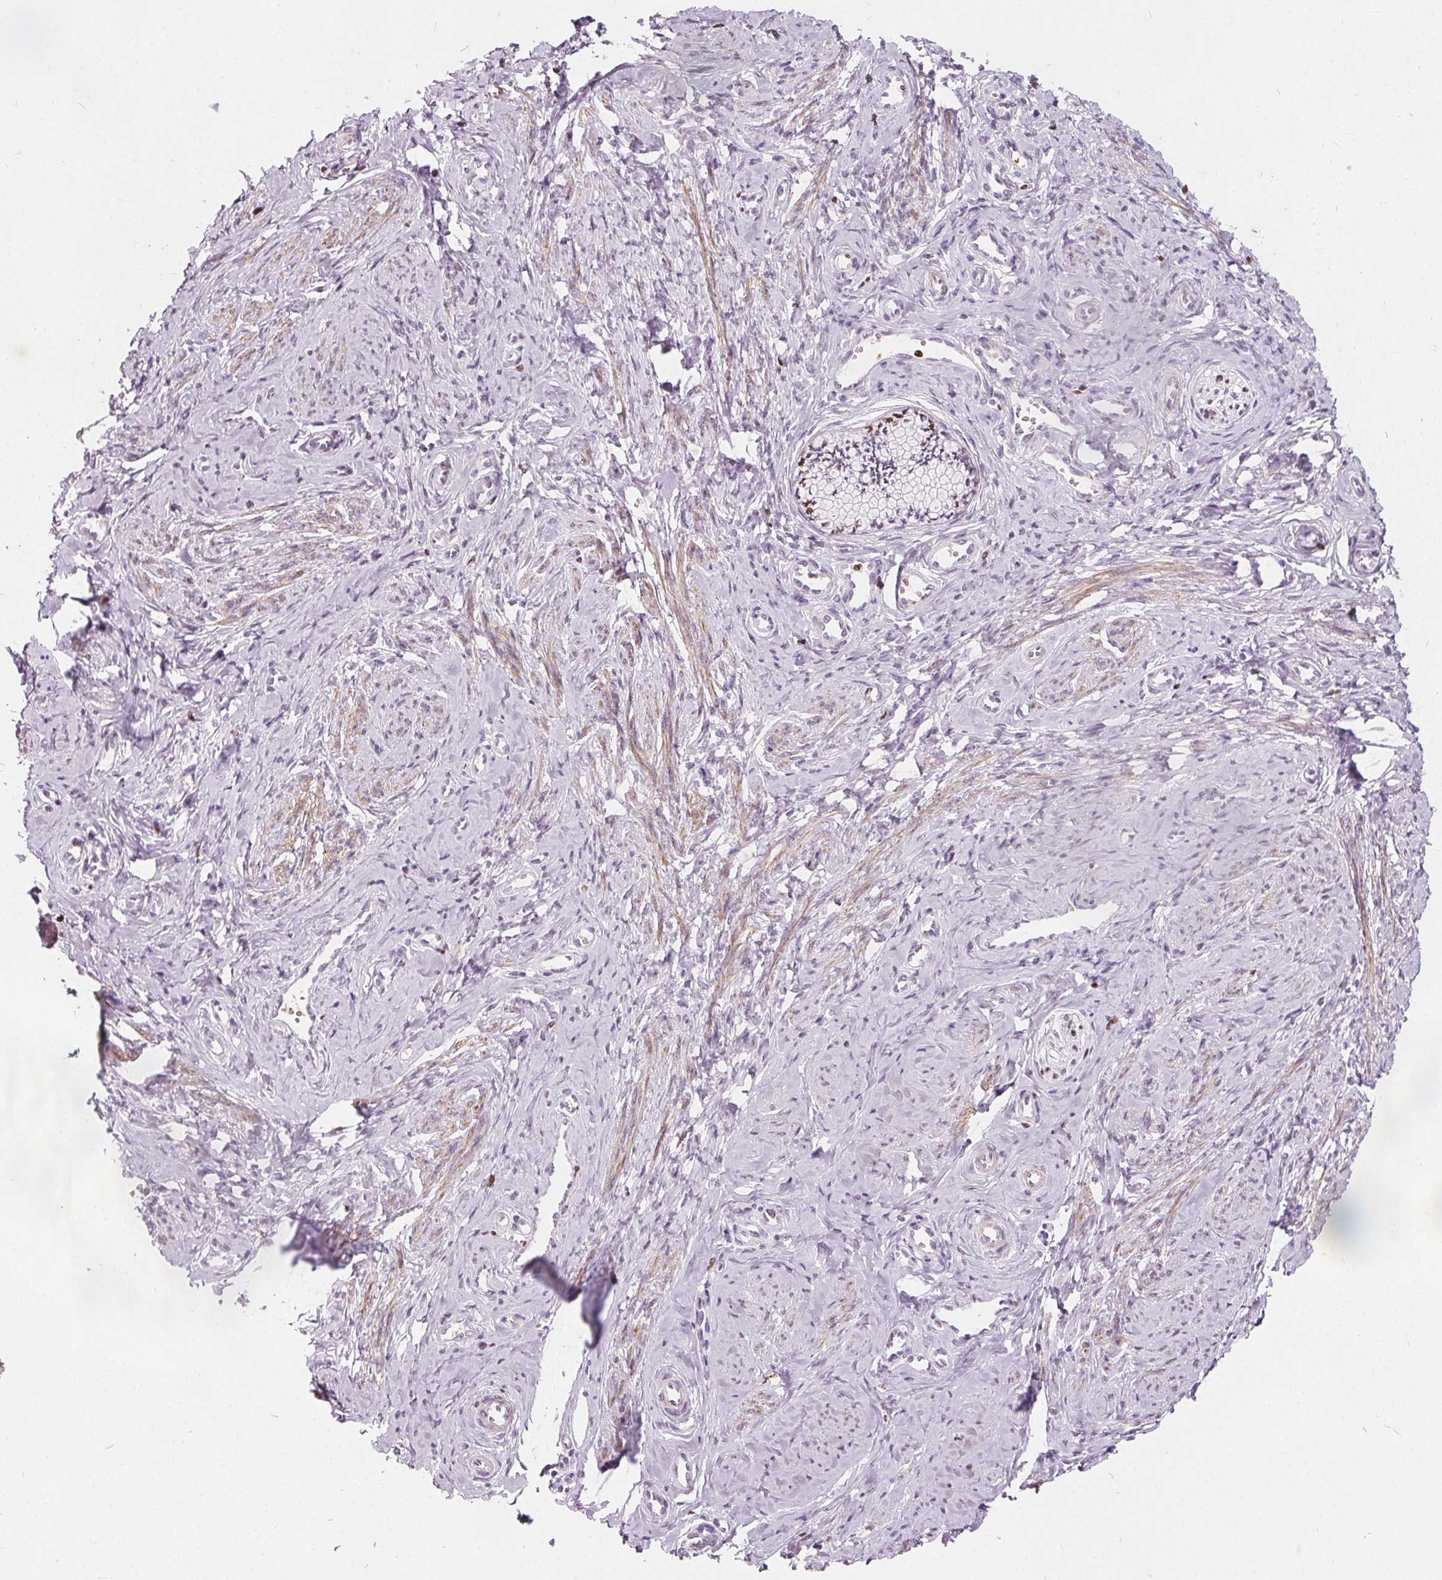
{"staining": {"intensity": "weak", "quantity": "25%-75%", "location": "nuclear"}, "tissue": "cervix", "cell_type": "Glandular cells", "image_type": "normal", "snomed": [{"axis": "morphology", "description": "Normal tissue, NOS"}, {"axis": "topography", "description": "Cervix"}], "caption": "Cervix stained with immunohistochemistry demonstrates weak nuclear positivity in about 25%-75% of glandular cells. (IHC, brightfield microscopy, high magnification).", "gene": "ISLR2", "patient": {"sex": "female", "age": 24}}